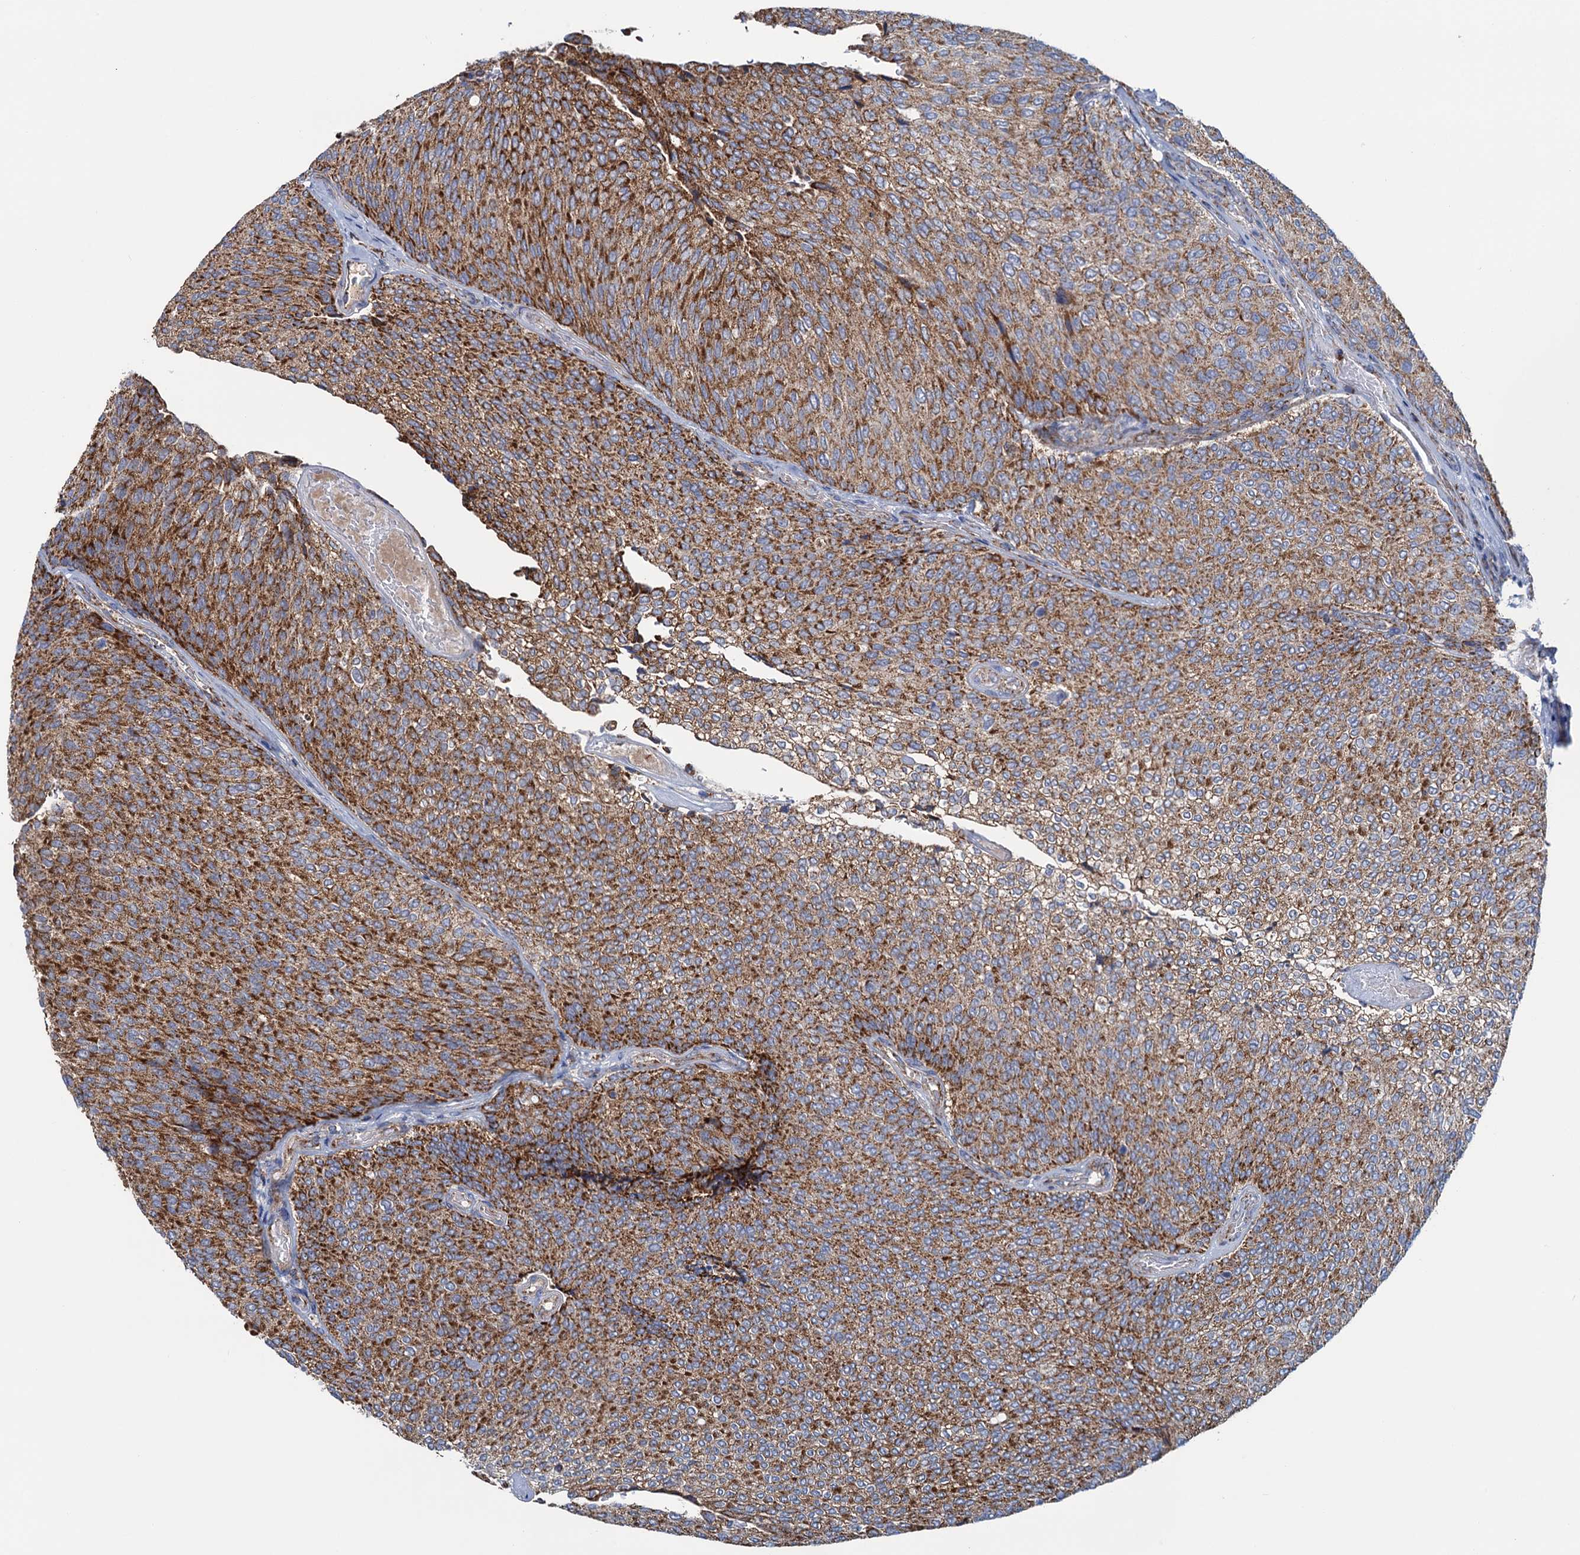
{"staining": {"intensity": "strong", "quantity": ">75%", "location": "cytoplasmic/membranous"}, "tissue": "urothelial cancer", "cell_type": "Tumor cells", "image_type": "cancer", "snomed": [{"axis": "morphology", "description": "Urothelial carcinoma, Low grade"}, {"axis": "topography", "description": "Urinary bladder"}], "caption": "A brown stain labels strong cytoplasmic/membranous staining of a protein in urothelial cancer tumor cells. (DAB (3,3'-diaminobenzidine) IHC, brown staining for protein, blue staining for nuclei).", "gene": "GTPBP3", "patient": {"sex": "female", "age": 79}}